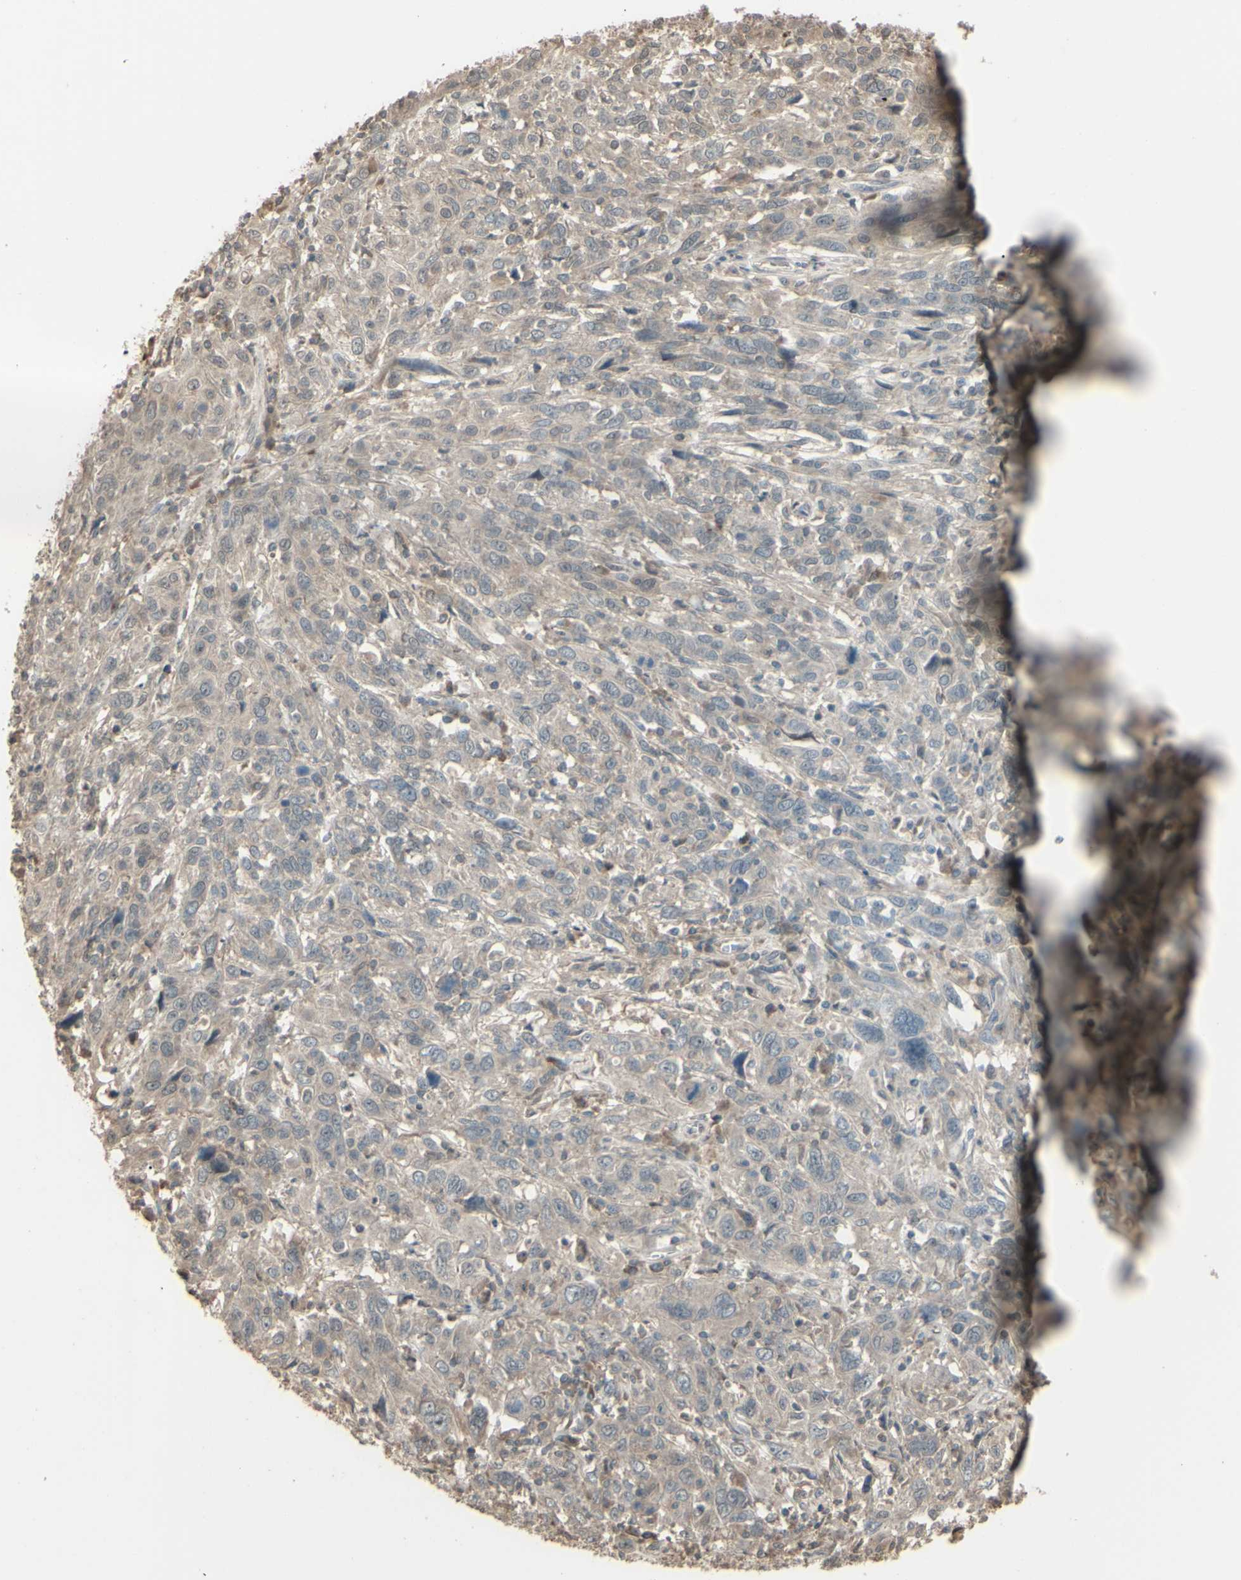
{"staining": {"intensity": "weak", "quantity": ">75%", "location": "cytoplasmic/membranous"}, "tissue": "cervical cancer", "cell_type": "Tumor cells", "image_type": "cancer", "snomed": [{"axis": "morphology", "description": "Squamous cell carcinoma, NOS"}, {"axis": "topography", "description": "Cervix"}], "caption": "Brown immunohistochemical staining in human cervical squamous cell carcinoma demonstrates weak cytoplasmic/membranous positivity in approximately >75% of tumor cells.", "gene": "GNAS", "patient": {"sex": "female", "age": 46}}